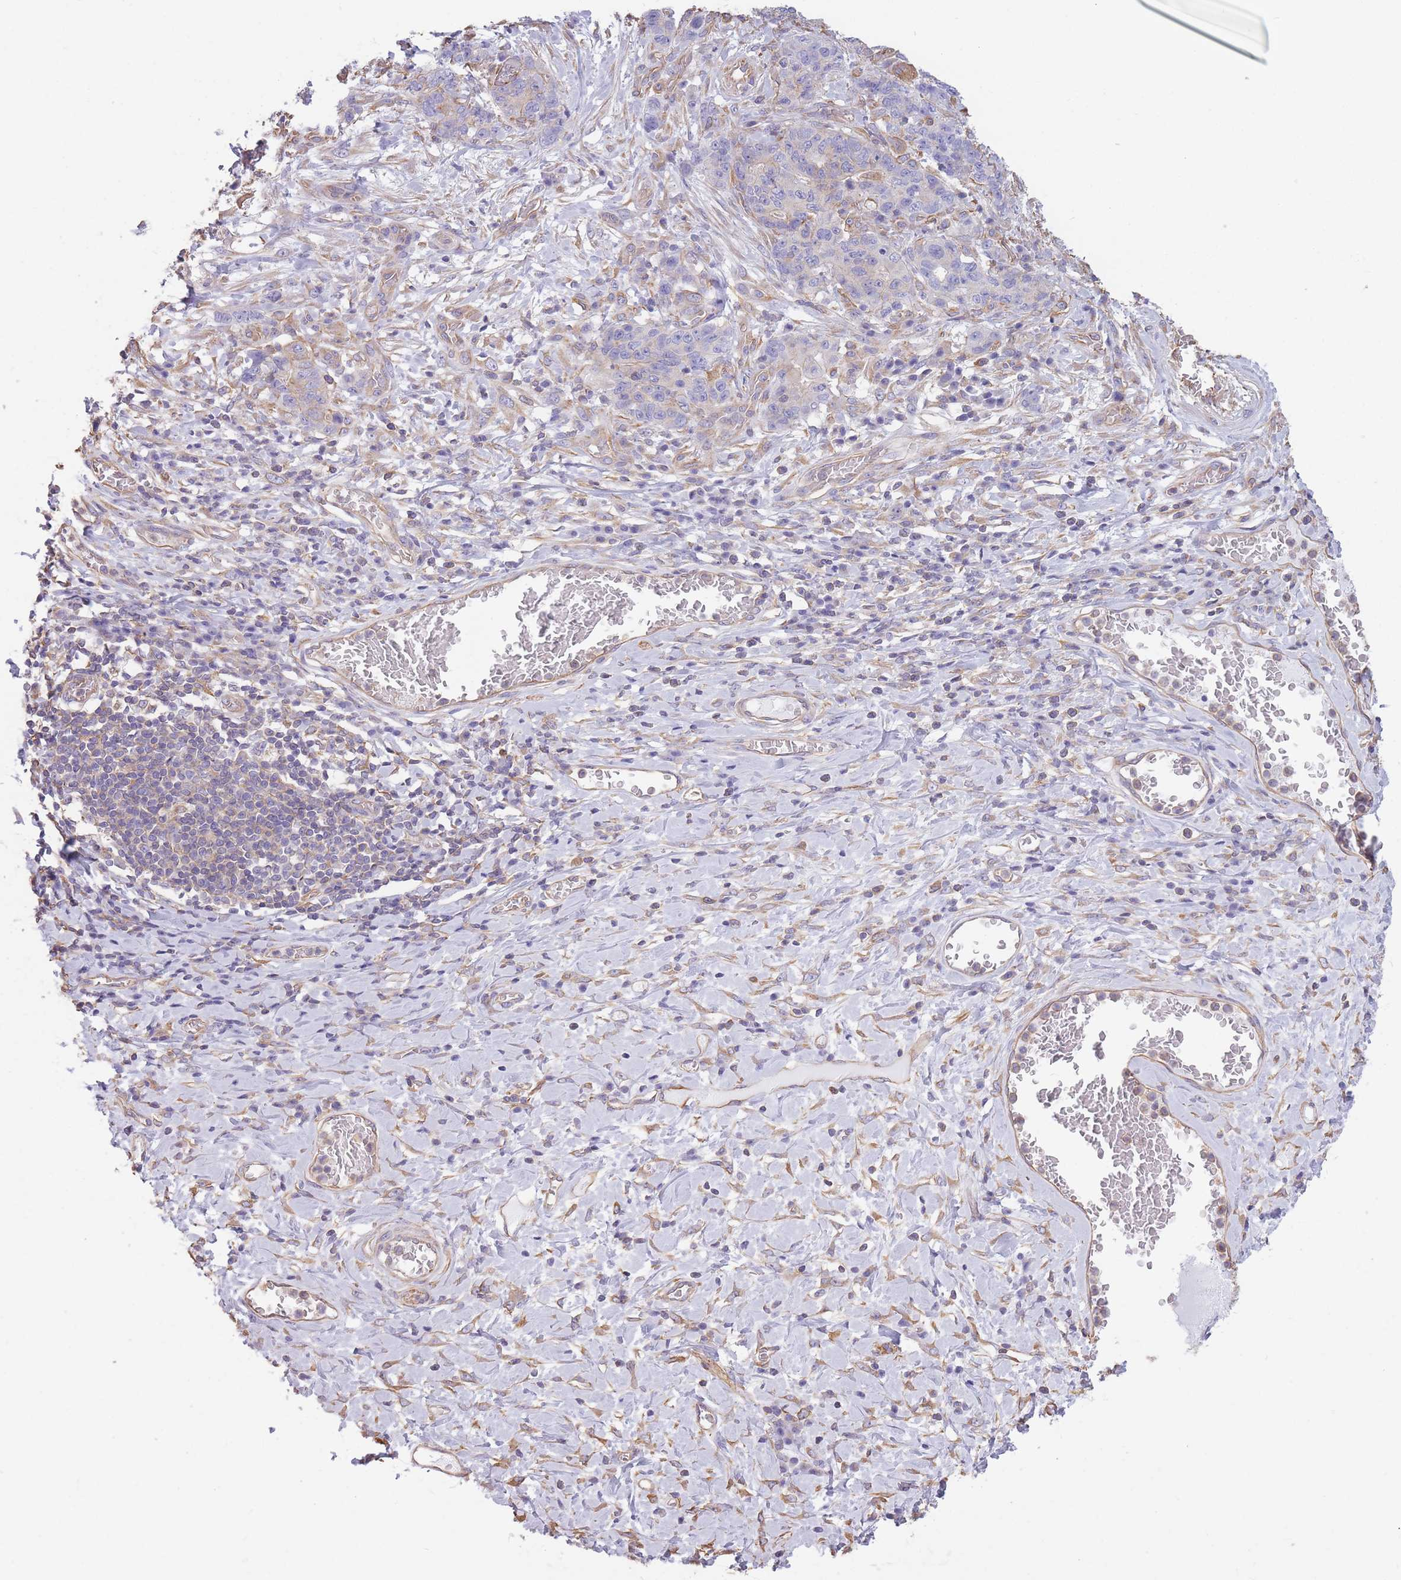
{"staining": {"intensity": "weak", "quantity": "<25%", "location": "cytoplasmic/membranous"}, "tissue": "stomach cancer", "cell_type": "Tumor cells", "image_type": "cancer", "snomed": [{"axis": "morphology", "description": "Normal tissue, NOS"}, {"axis": "morphology", "description": "Adenocarcinoma, NOS"}, {"axis": "topography", "description": "Stomach"}], "caption": "An immunohistochemistry image of stomach adenocarcinoma is shown. There is no staining in tumor cells of stomach adenocarcinoma.", "gene": "ADD1", "patient": {"sex": "female", "age": 64}}